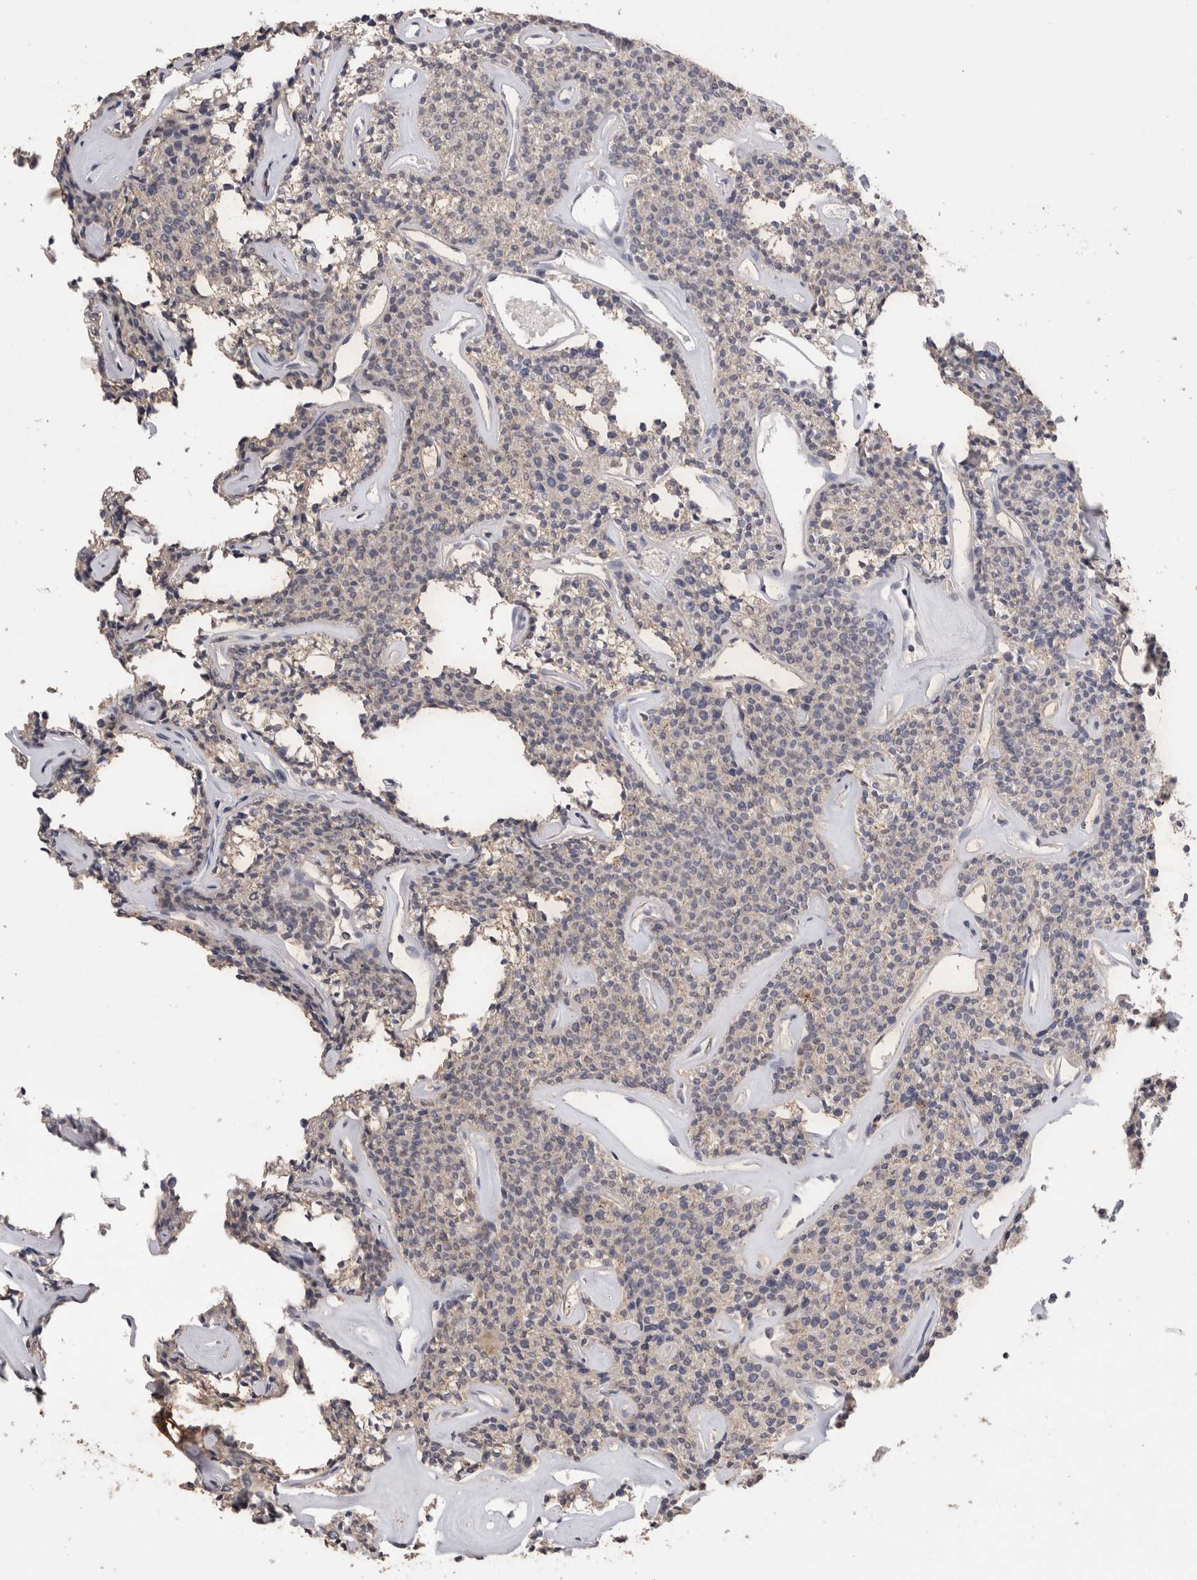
{"staining": {"intensity": "weak", "quantity": "25%-75%", "location": "cytoplasmic/membranous"}, "tissue": "parathyroid gland", "cell_type": "Glandular cells", "image_type": "normal", "snomed": [{"axis": "morphology", "description": "Normal tissue, NOS"}, {"axis": "topography", "description": "Parathyroid gland"}], "caption": "Protein expression analysis of benign parathyroid gland shows weak cytoplasmic/membranous expression in approximately 25%-75% of glandular cells.", "gene": "CDH6", "patient": {"sex": "male", "age": 46}}